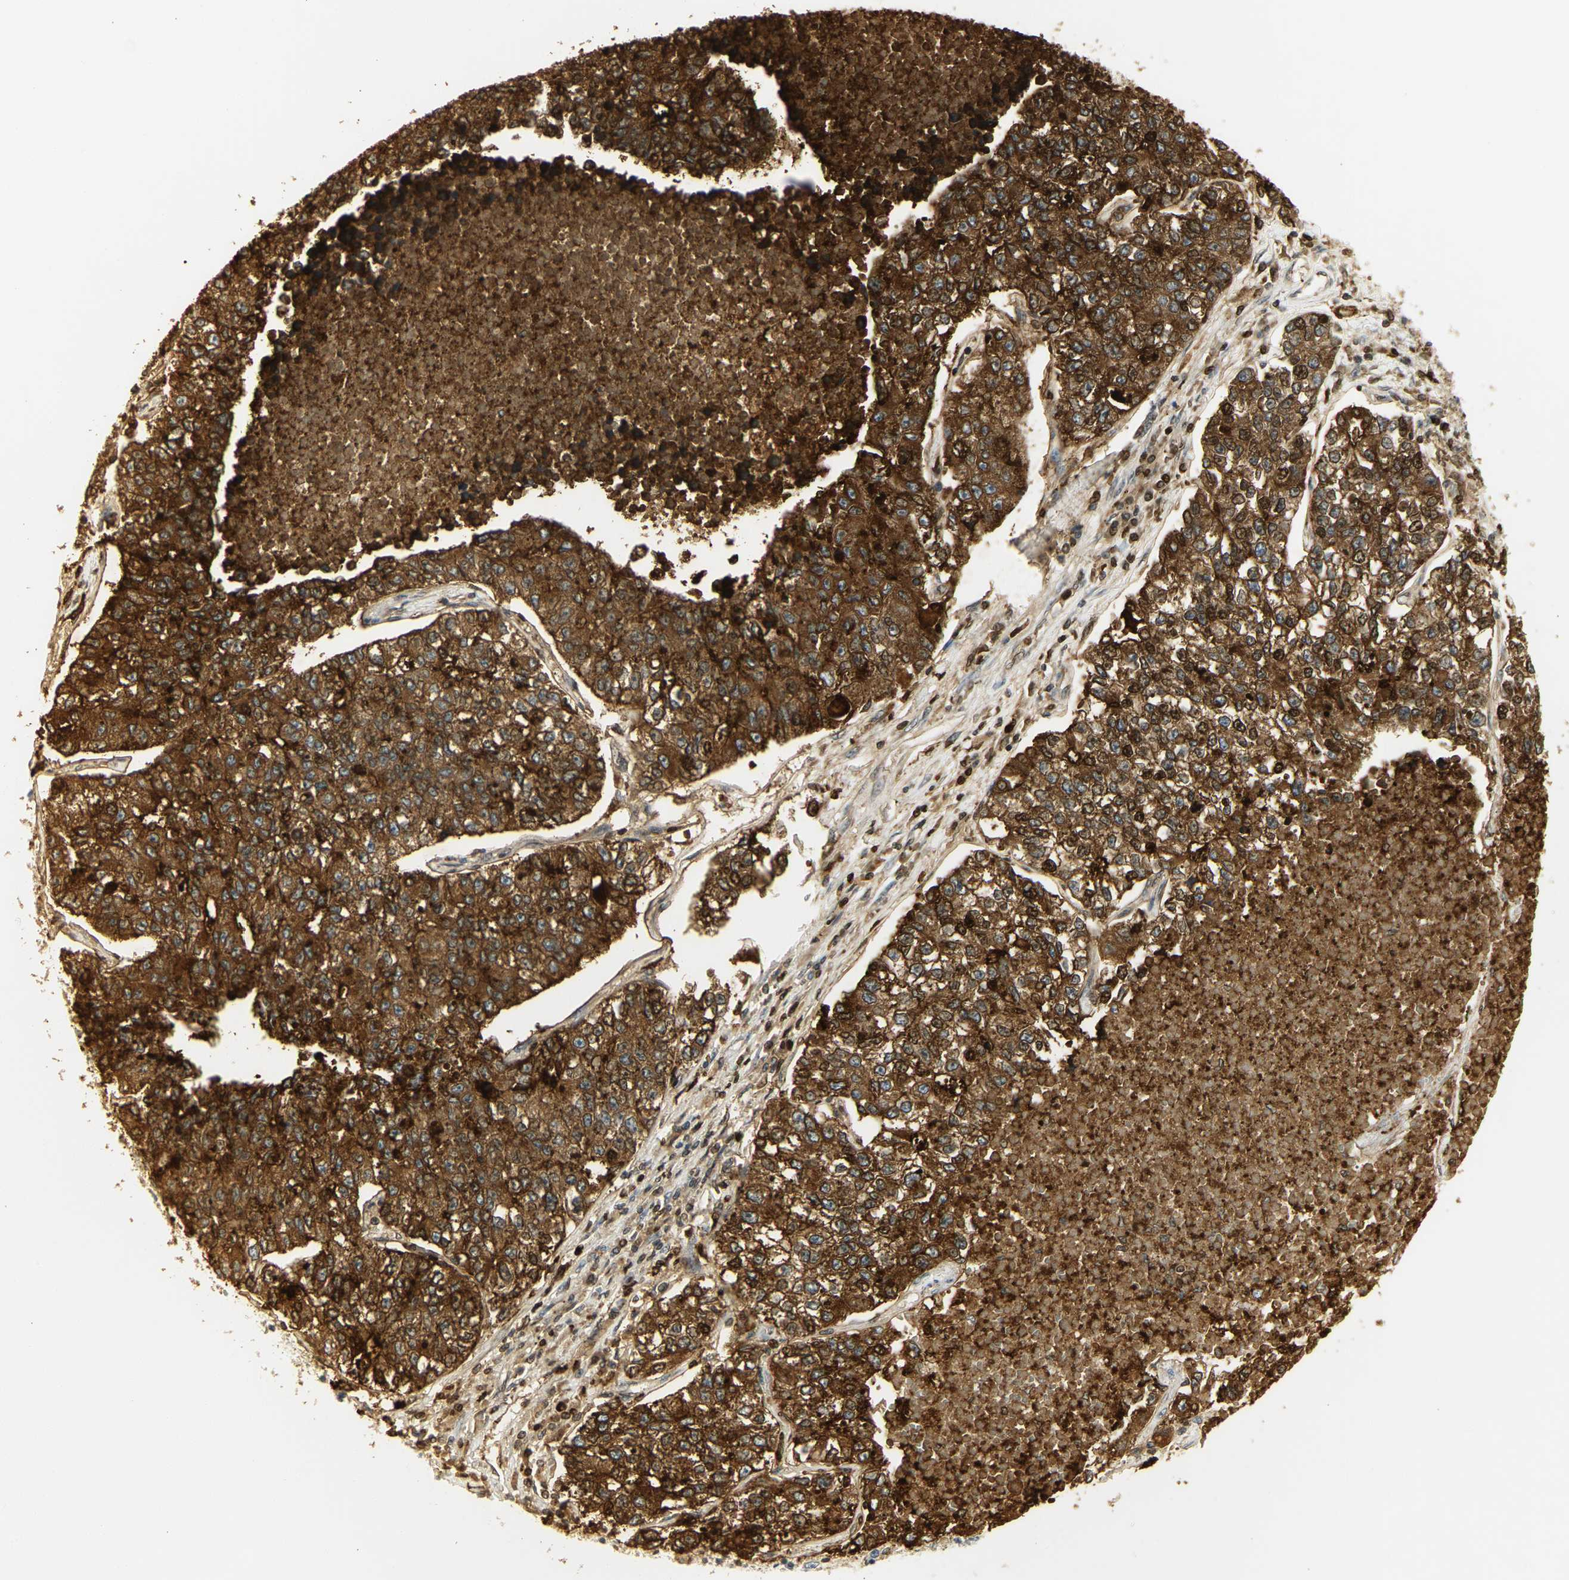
{"staining": {"intensity": "strong", "quantity": ">75%", "location": "cytoplasmic/membranous"}, "tissue": "lung cancer", "cell_type": "Tumor cells", "image_type": "cancer", "snomed": [{"axis": "morphology", "description": "Adenocarcinoma, NOS"}, {"axis": "topography", "description": "Lung"}], "caption": "IHC micrograph of neoplastic tissue: lung cancer (adenocarcinoma) stained using IHC demonstrates high levels of strong protein expression localized specifically in the cytoplasmic/membranous of tumor cells, appearing as a cytoplasmic/membranous brown color.", "gene": "CEACAM5", "patient": {"sex": "male", "age": 49}}